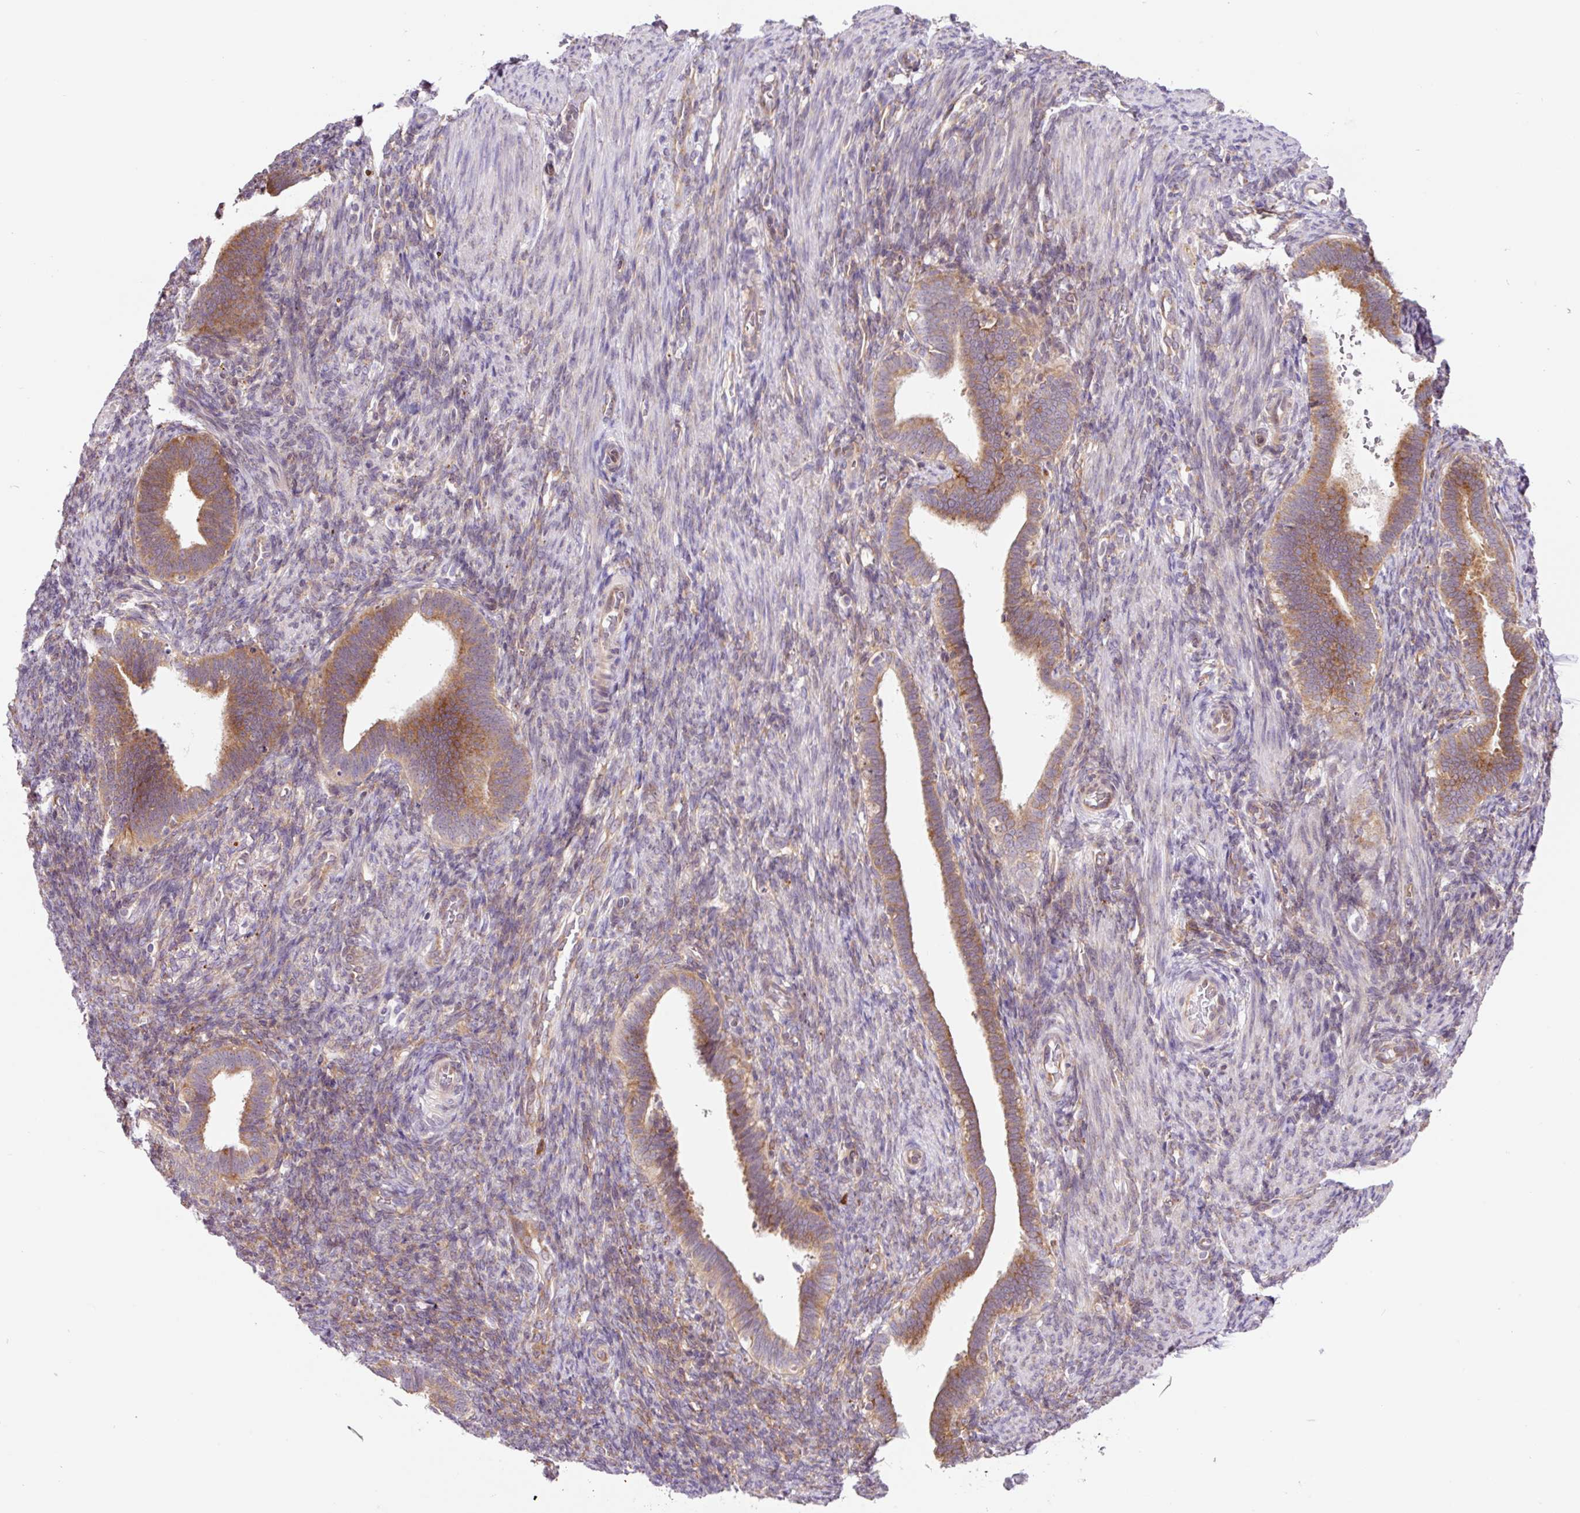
{"staining": {"intensity": "moderate", "quantity": "25%-75%", "location": "cytoplasmic/membranous"}, "tissue": "endometrium", "cell_type": "Cells in endometrial stroma", "image_type": "normal", "snomed": [{"axis": "morphology", "description": "Normal tissue, NOS"}, {"axis": "topography", "description": "Endometrium"}], "caption": "High-power microscopy captured an immunohistochemistry (IHC) image of benign endometrium, revealing moderate cytoplasmic/membranous positivity in approximately 25%-75% of cells in endometrial stroma.", "gene": "RPL41", "patient": {"sex": "female", "age": 34}}